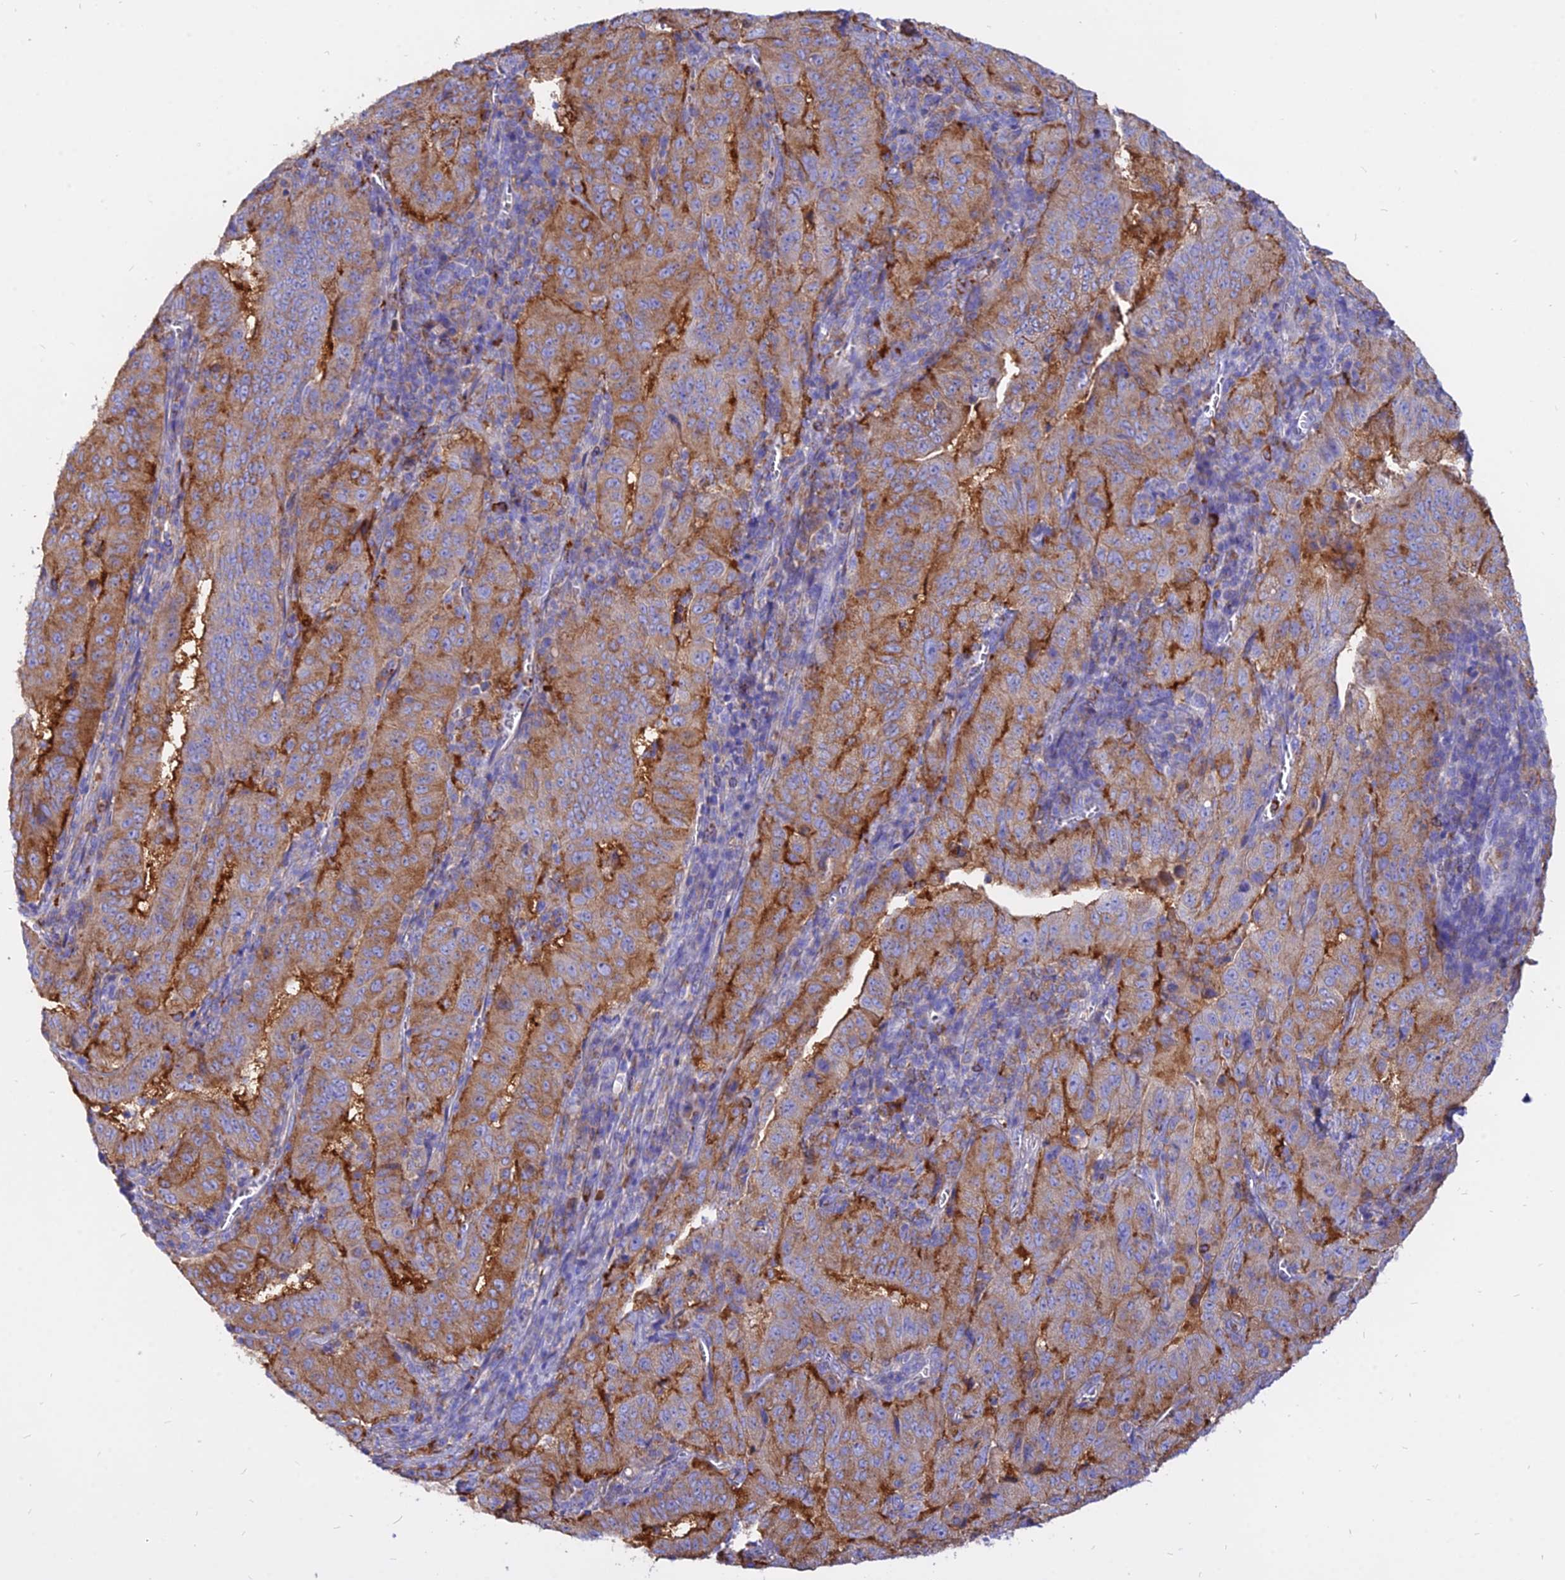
{"staining": {"intensity": "moderate", "quantity": ">75%", "location": "cytoplasmic/membranous"}, "tissue": "pancreatic cancer", "cell_type": "Tumor cells", "image_type": "cancer", "snomed": [{"axis": "morphology", "description": "Adenocarcinoma, NOS"}, {"axis": "topography", "description": "Pancreas"}], "caption": "Approximately >75% of tumor cells in pancreatic cancer (adenocarcinoma) reveal moderate cytoplasmic/membranous protein expression as visualized by brown immunohistochemical staining.", "gene": "AGTRAP", "patient": {"sex": "male", "age": 63}}